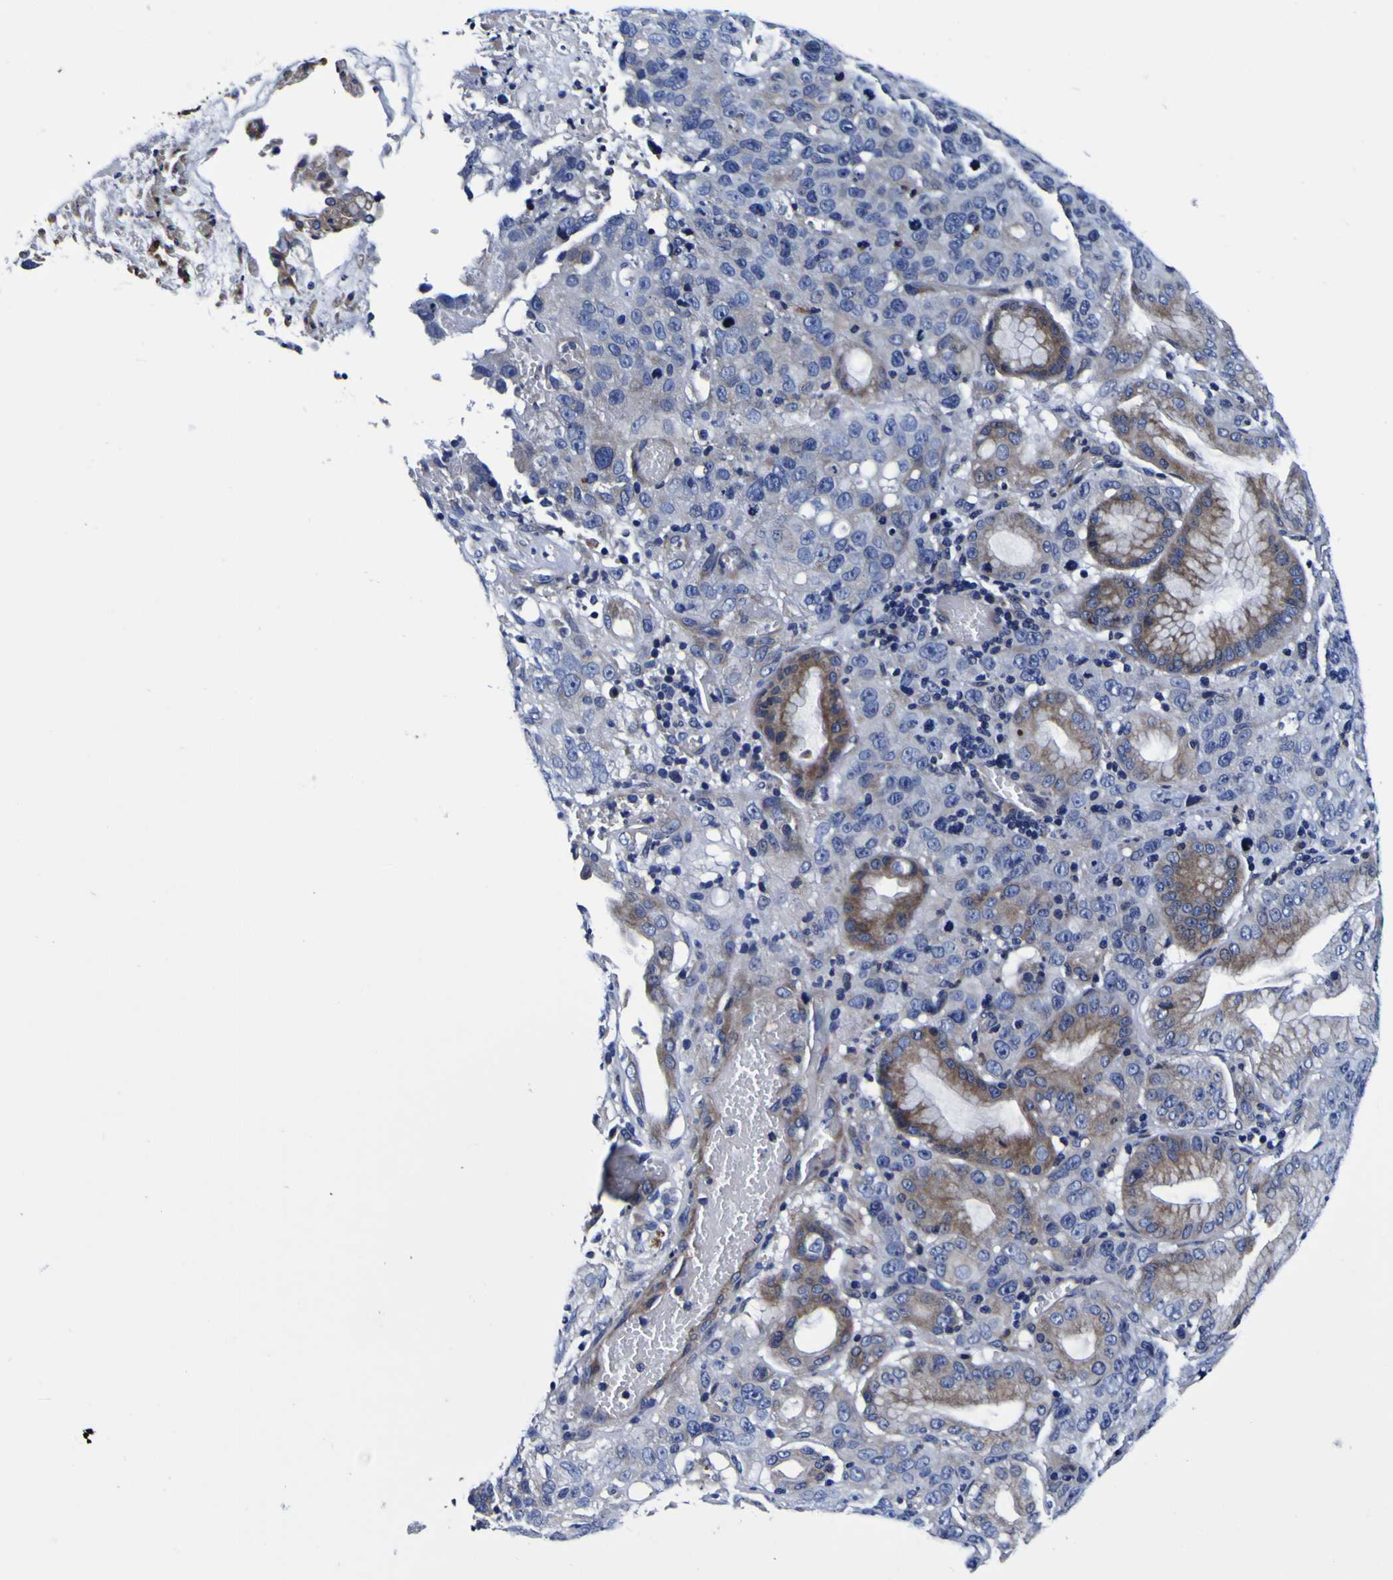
{"staining": {"intensity": "weak", "quantity": "<25%", "location": "cytoplasmic/membranous"}, "tissue": "stomach cancer", "cell_type": "Tumor cells", "image_type": "cancer", "snomed": [{"axis": "morphology", "description": "Adenocarcinoma, NOS"}, {"axis": "topography", "description": "Stomach"}], "caption": "DAB (3,3'-diaminobenzidine) immunohistochemical staining of human adenocarcinoma (stomach) demonstrates no significant staining in tumor cells.", "gene": "PDLIM4", "patient": {"sex": "male", "age": 48}}